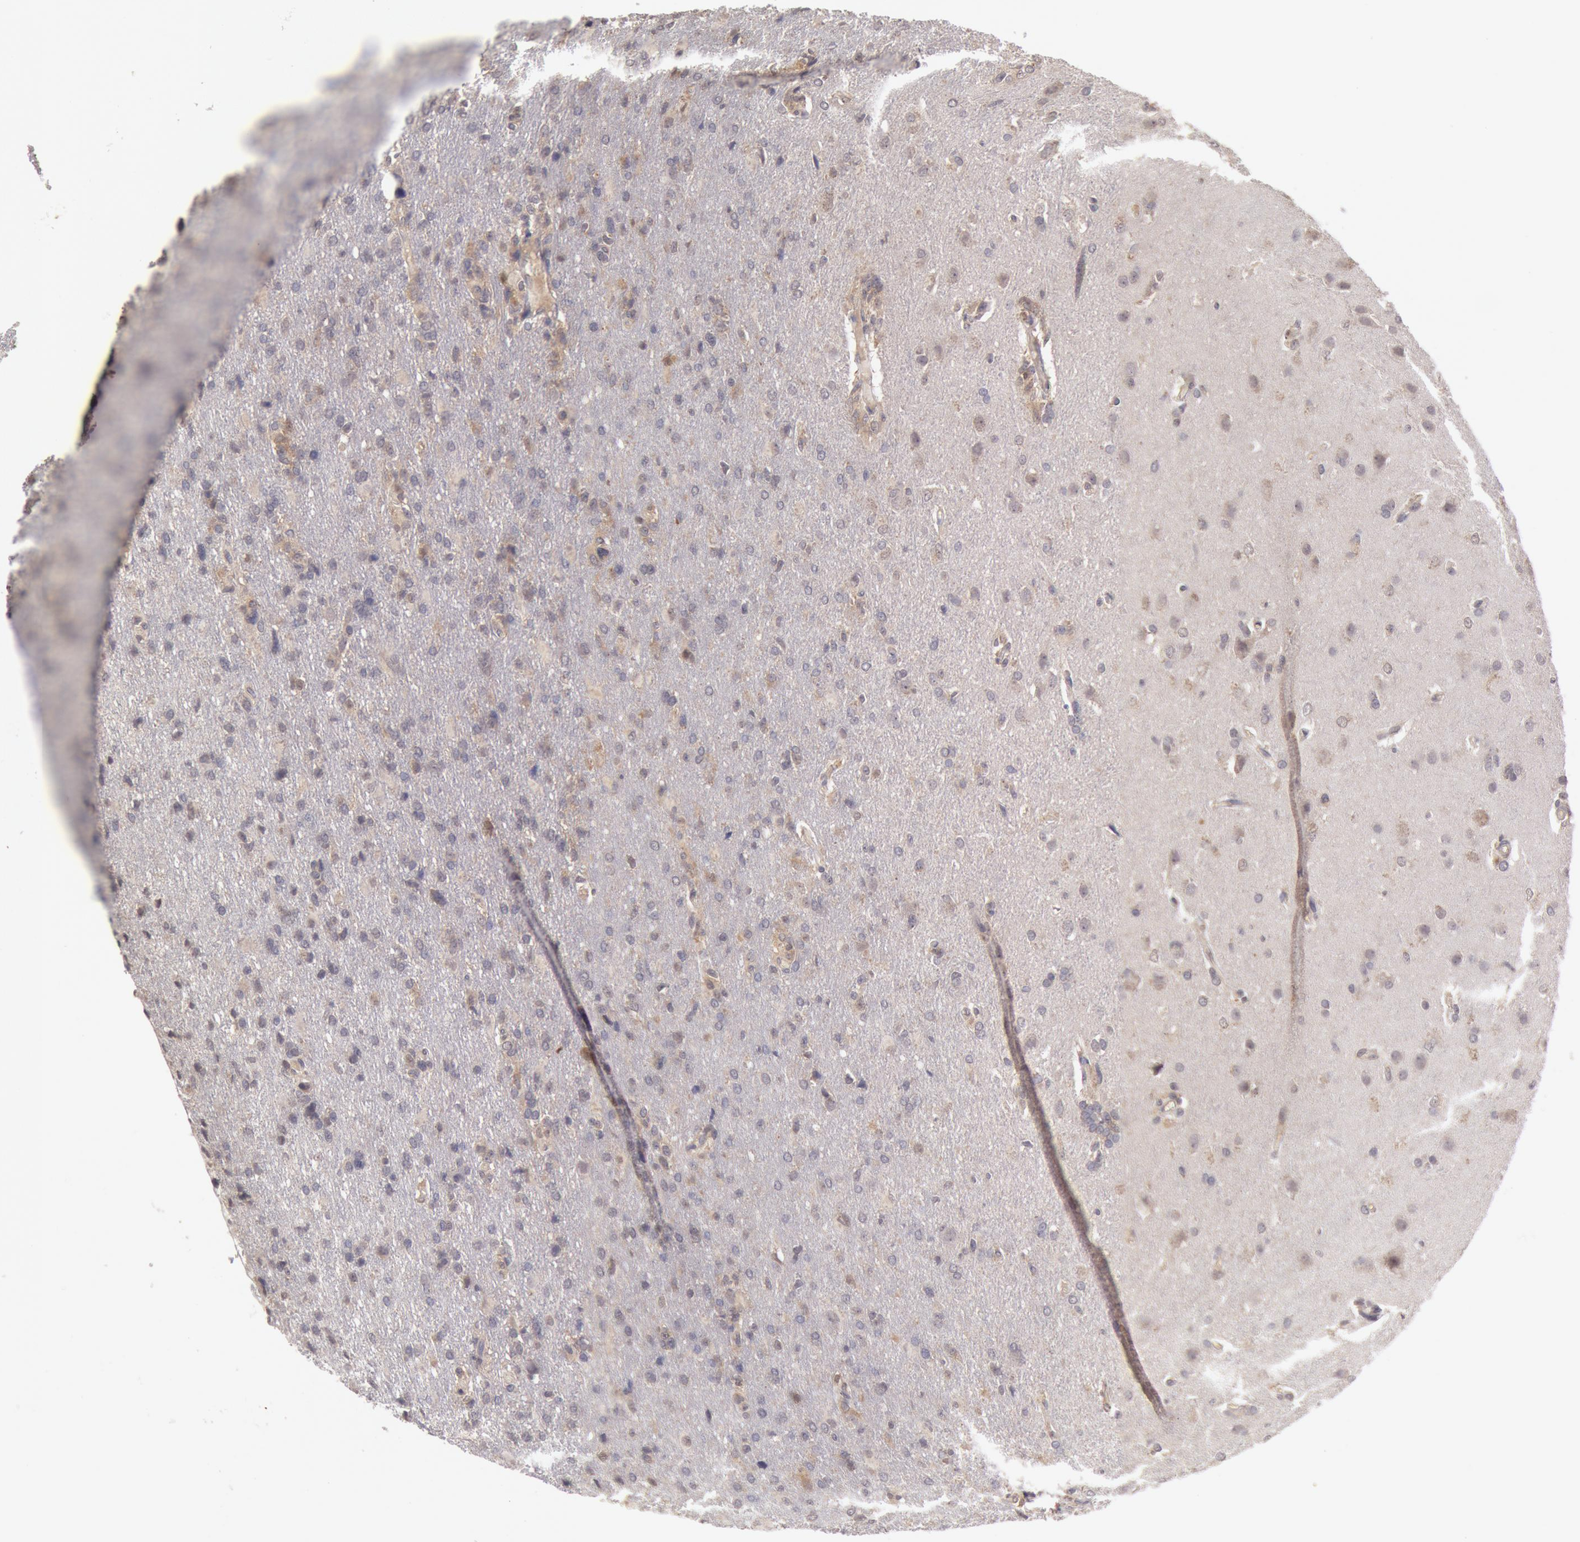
{"staining": {"intensity": "negative", "quantity": "none", "location": "none"}, "tissue": "glioma", "cell_type": "Tumor cells", "image_type": "cancer", "snomed": [{"axis": "morphology", "description": "Glioma, malignant, High grade"}, {"axis": "topography", "description": "Brain"}], "caption": "DAB (3,3'-diaminobenzidine) immunohistochemical staining of human glioma exhibits no significant positivity in tumor cells. (DAB IHC, high magnification).", "gene": "ZFP36L1", "patient": {"sex": "male", "age": 68}}